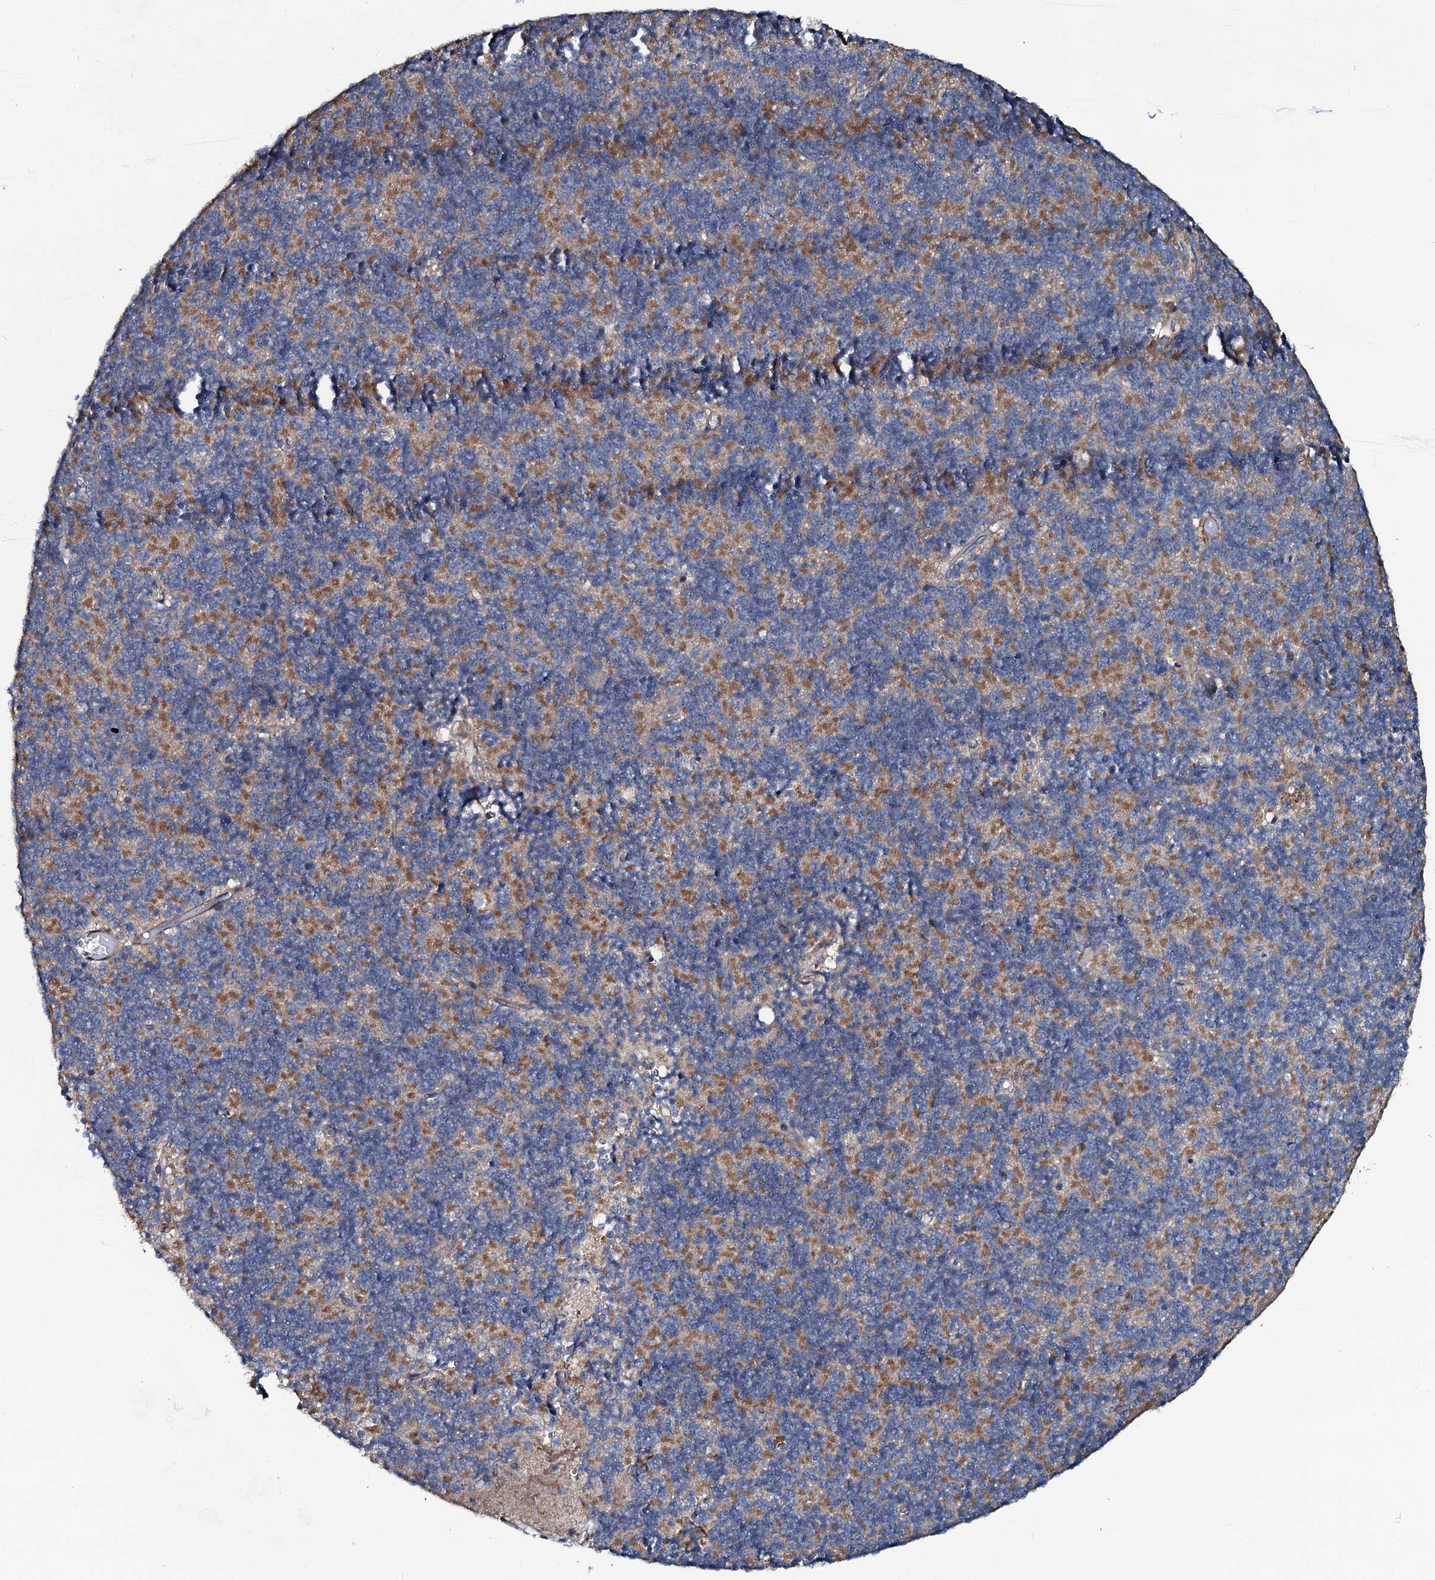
{"staining": {"intensity": "moderate", "quantity": "25%-75%", "location": "cytoplasmic/membranous"}, "tissue": "cerebellum", "cell_type": "Cells in granular layer", "image_type": "normal", "snomed": [{"axis": "morphology", "description": "Normal tissue, NOS"}, {"axis": "topography", "description": "Cerebellum"}], "caption": "The micrograph displays a brown stain indicating the presence of a protein in the cytoplasmic/membranous of cells in granular layer in cerebellum.", "gene": "USPL1", "patient": {"sex": "male", "age": 54}}